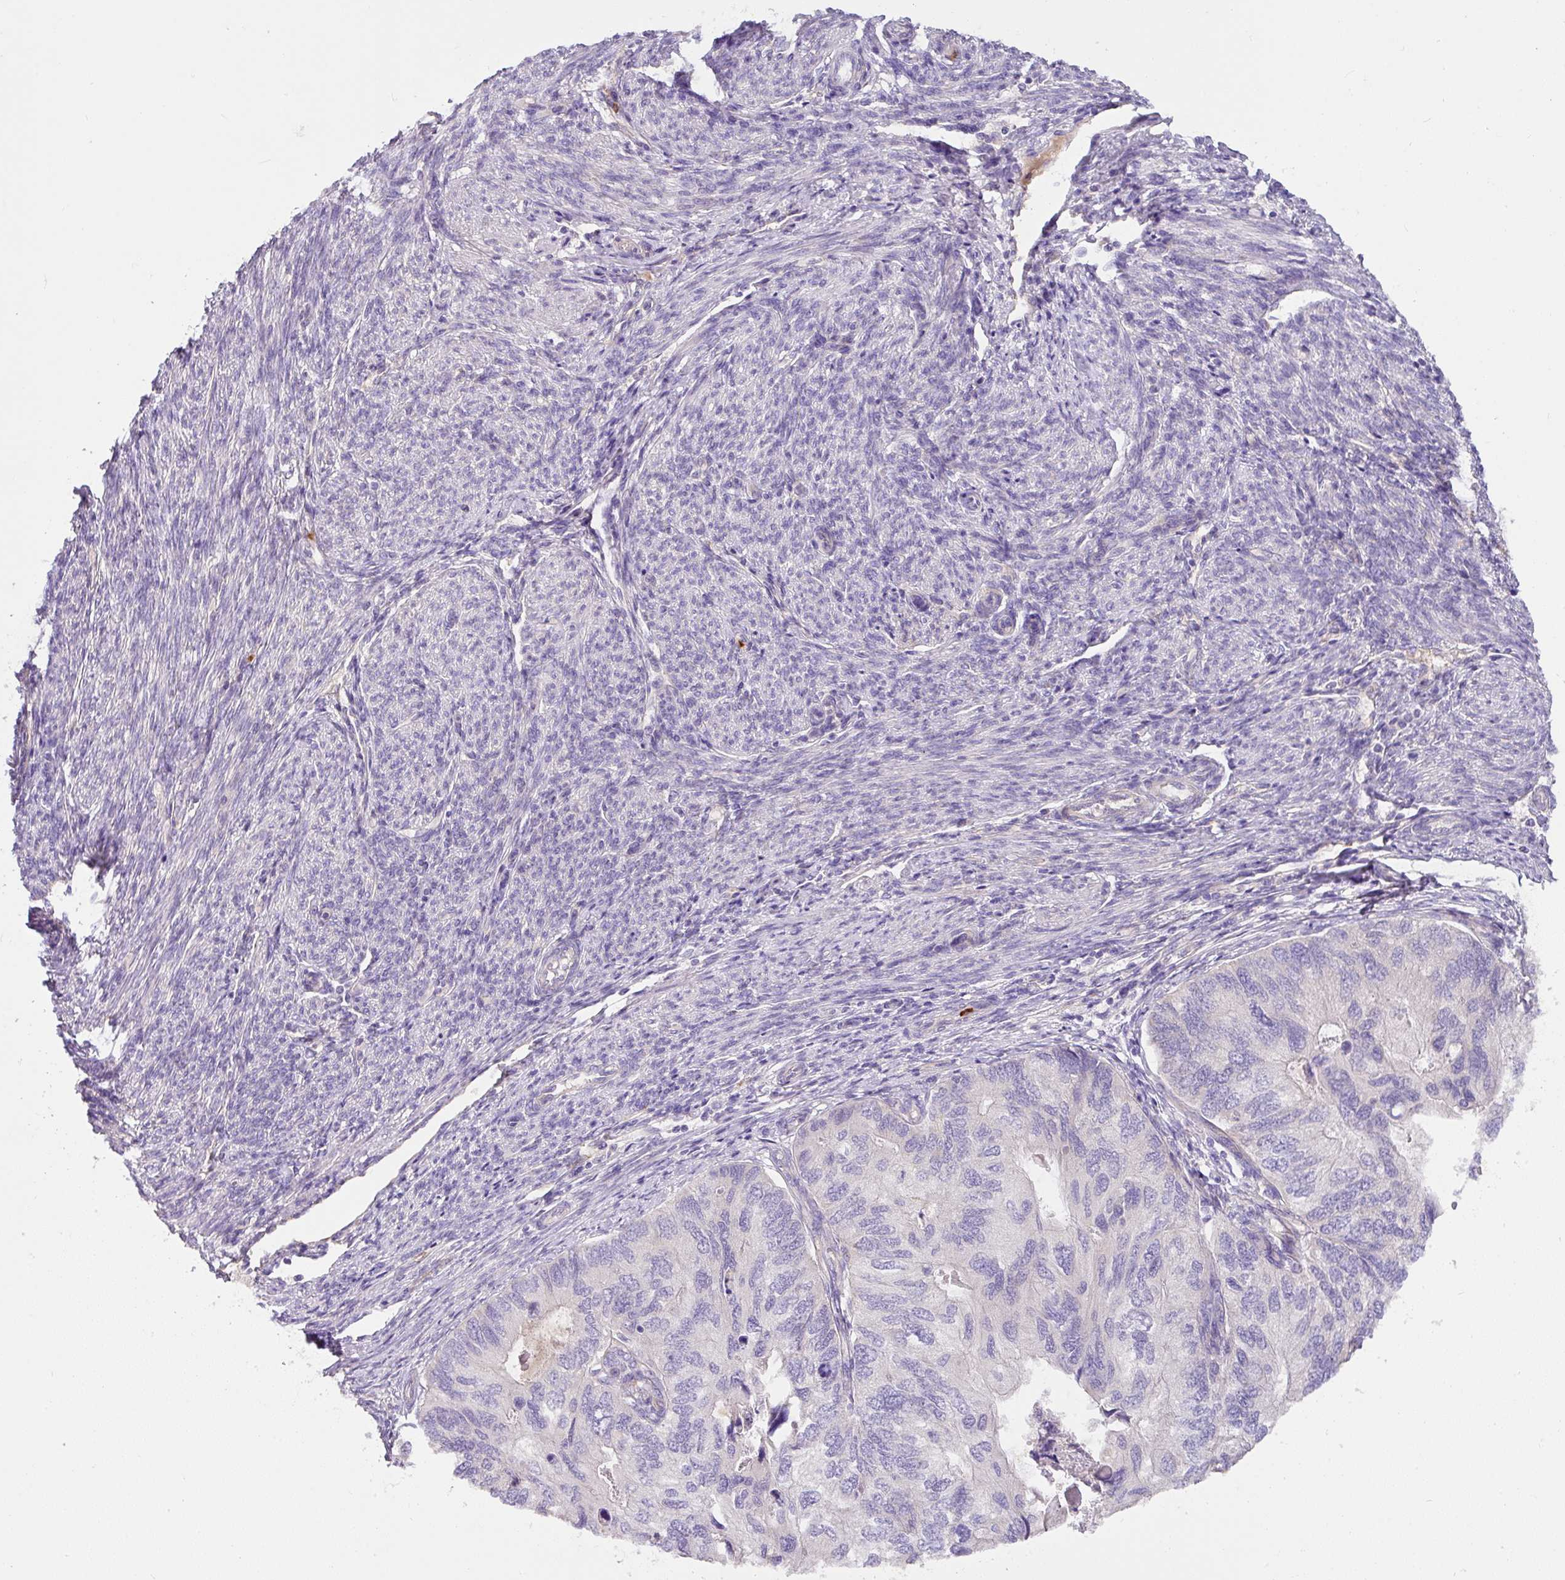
{"staining": {"intensity": "negative", "quantity": "none", "location": "none"}, "tissue": "endometrial cancer", "cell_type": "Tumor cells", "image_type": "cancer", "snomed": [{"axis": "morphology", "description": "Carcinoma, NOS"}, {"axis": "topography", "description": "Uterus"}], "caption": "High magnification brightfield microscopy of endometrial carcinoma stained with DAB (3,3'-diaminobenzidine) (brown) and counterstained with hematoxylin (blue): tumor cells show no significant staining.", "gene": "CRISP3", "patient": {"sex": "female", "age": 76}}